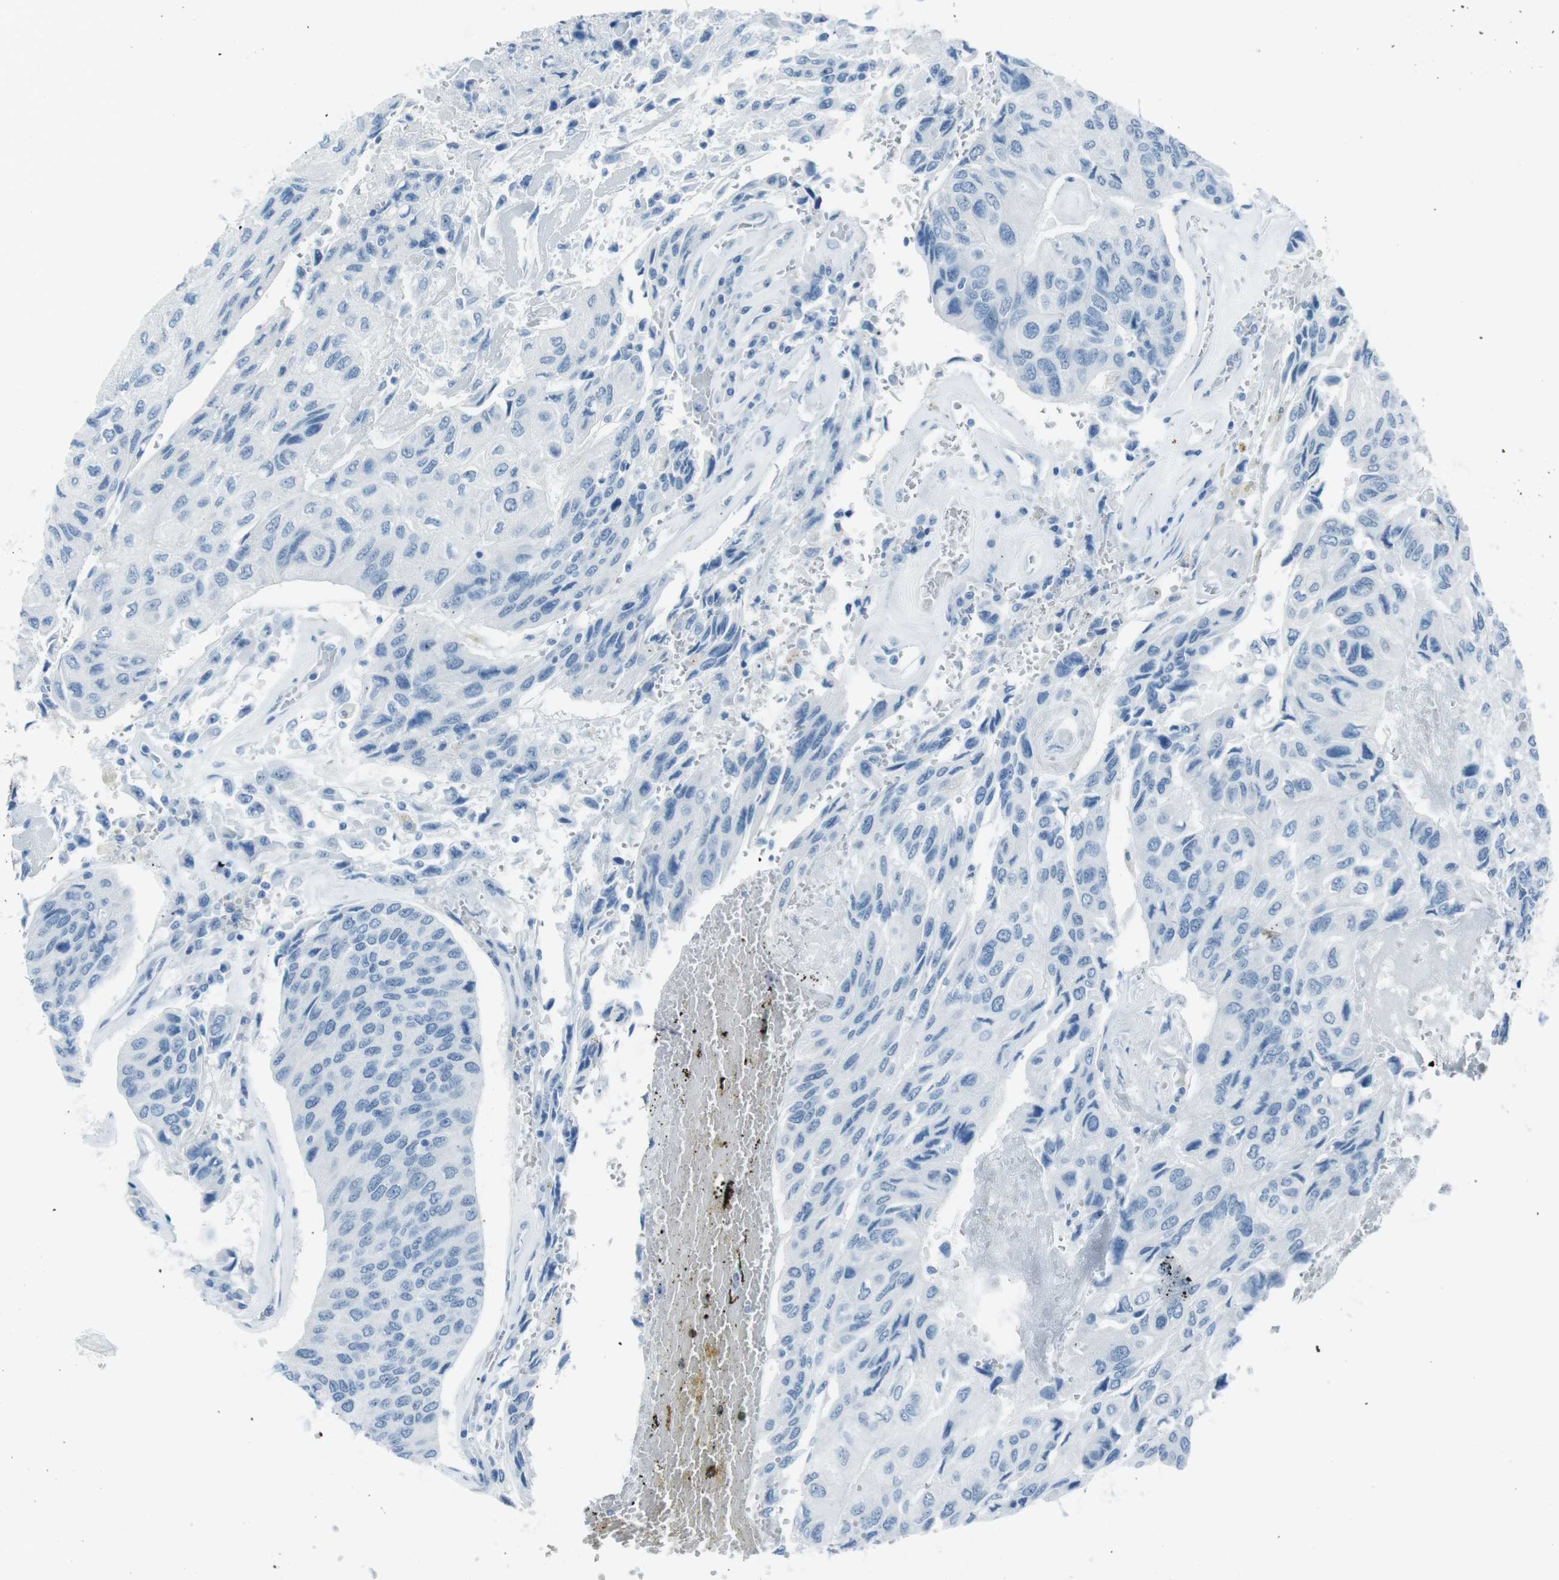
{"staining": {"intensity": "negative", "quantity": "none", "location": "none"}, "tissue": "urothelial cancer", "cell_type": "Tumor cells", "image_type": "cancer", "snomed": [{"axis": "morphology", "description": "Urothelial carcinoma, High grade"}, {"axis": "topography", "description": "Urinary bladder"}], "caption": "DAB immunohistochemical staining of urothelial cancer shows no significant positivity in tumor cells.", "gene": "TMEM207", "patient": {"sex": "female", "age": 85}}